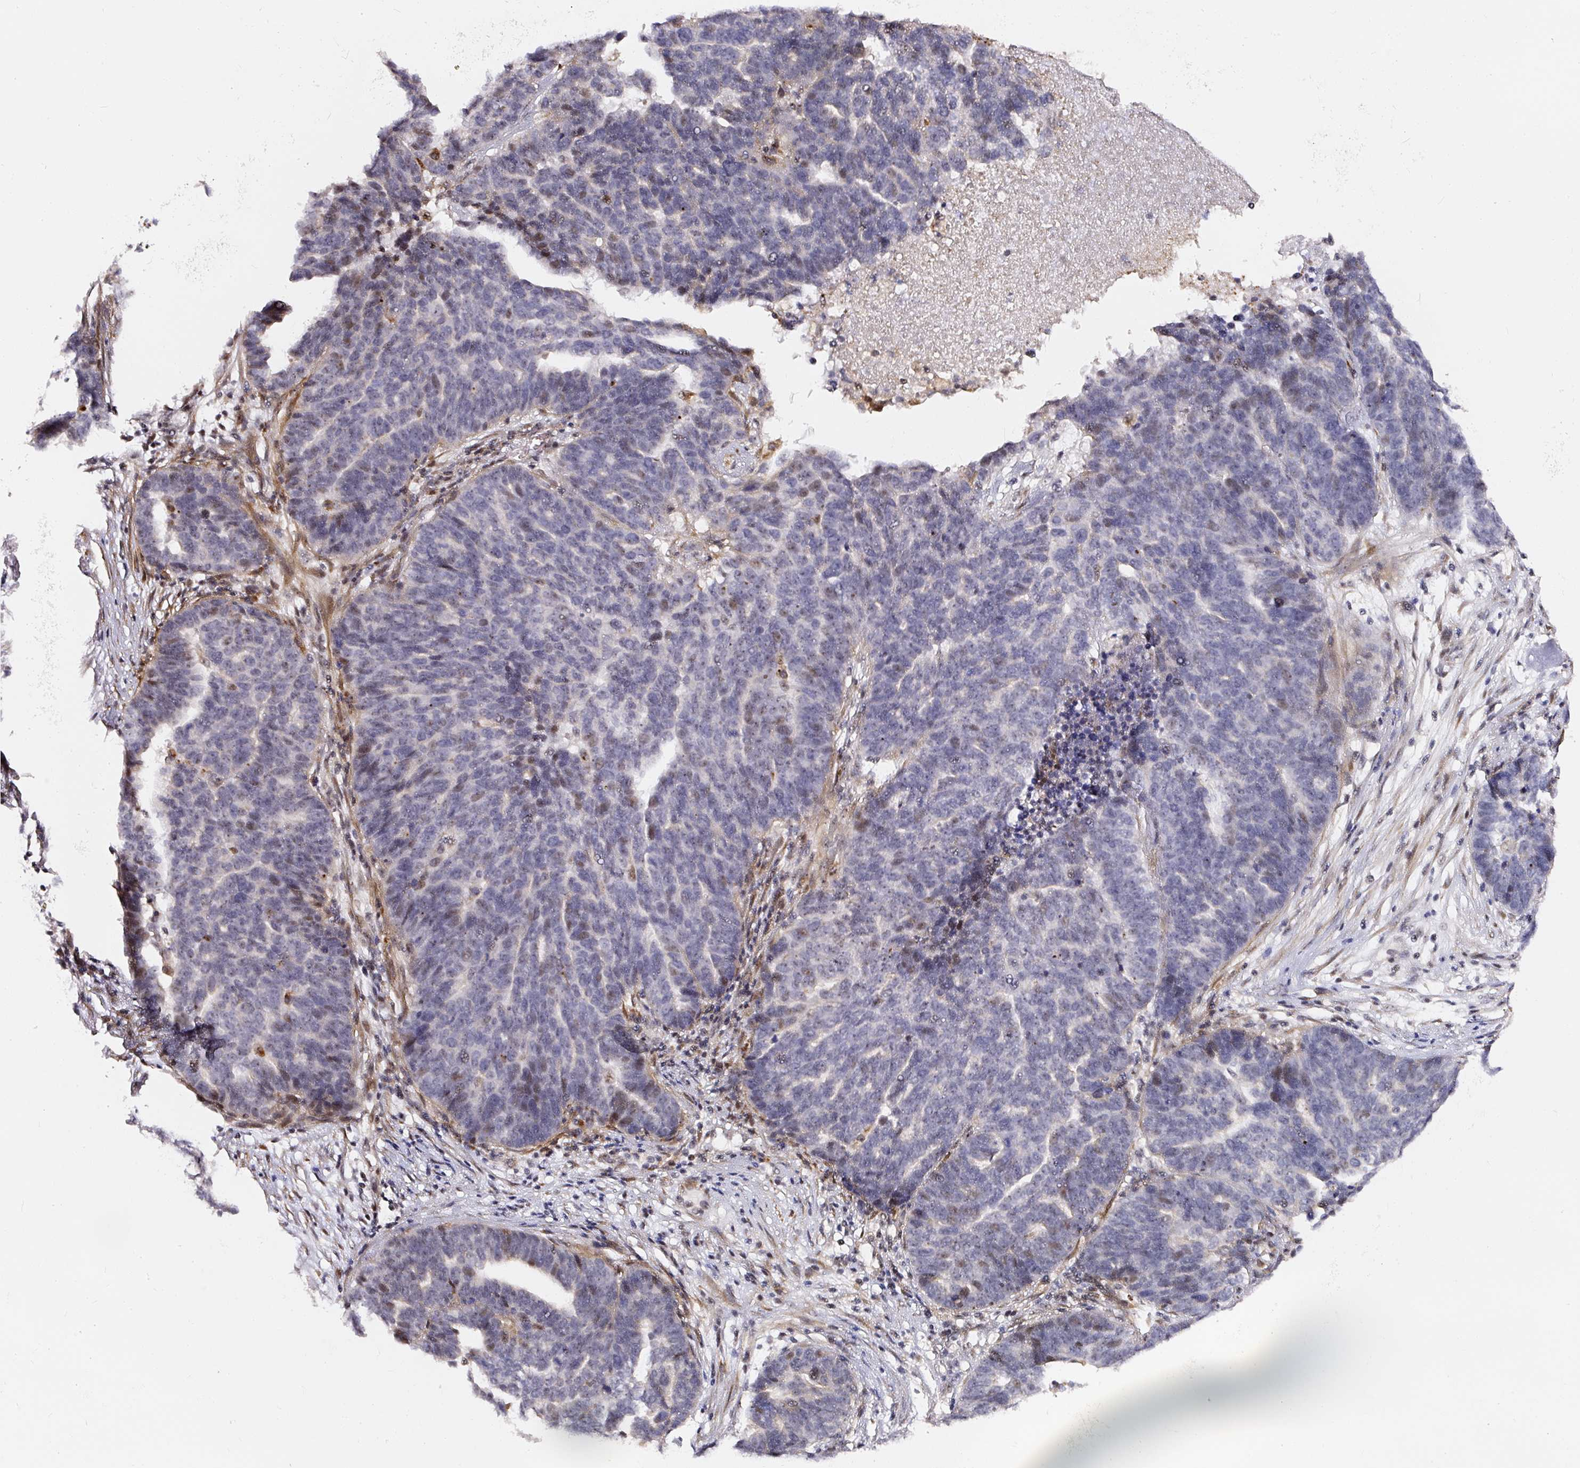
{"staining": {"intensity": "weak", "quantity": "25%-75%", "location": "nuclear"}, "tissue": "ovarian cancer", "cell_type": "Tumor cells", "image_type": "cancer", "snomed": [{"axis": "morphology", "description": "Cystadenocarcinoma, serous, NOS"}, {"axis": "topography", "description": "Ovary"}], "caption": "Immunohistochemistry staining of ovarian cancer (serous cystadenocarcinoma), which demonstrates low levels of weak nuclear positivity in about 25%-75% of tumor cells indicating weak nuclear protein staining. The staining was performed using DAB (brown) for protein detection and nuclei were counterstained in hematoxylin (blue).", "gene": "MXRA8", "patient": {"sex": "female", "age": 59}}